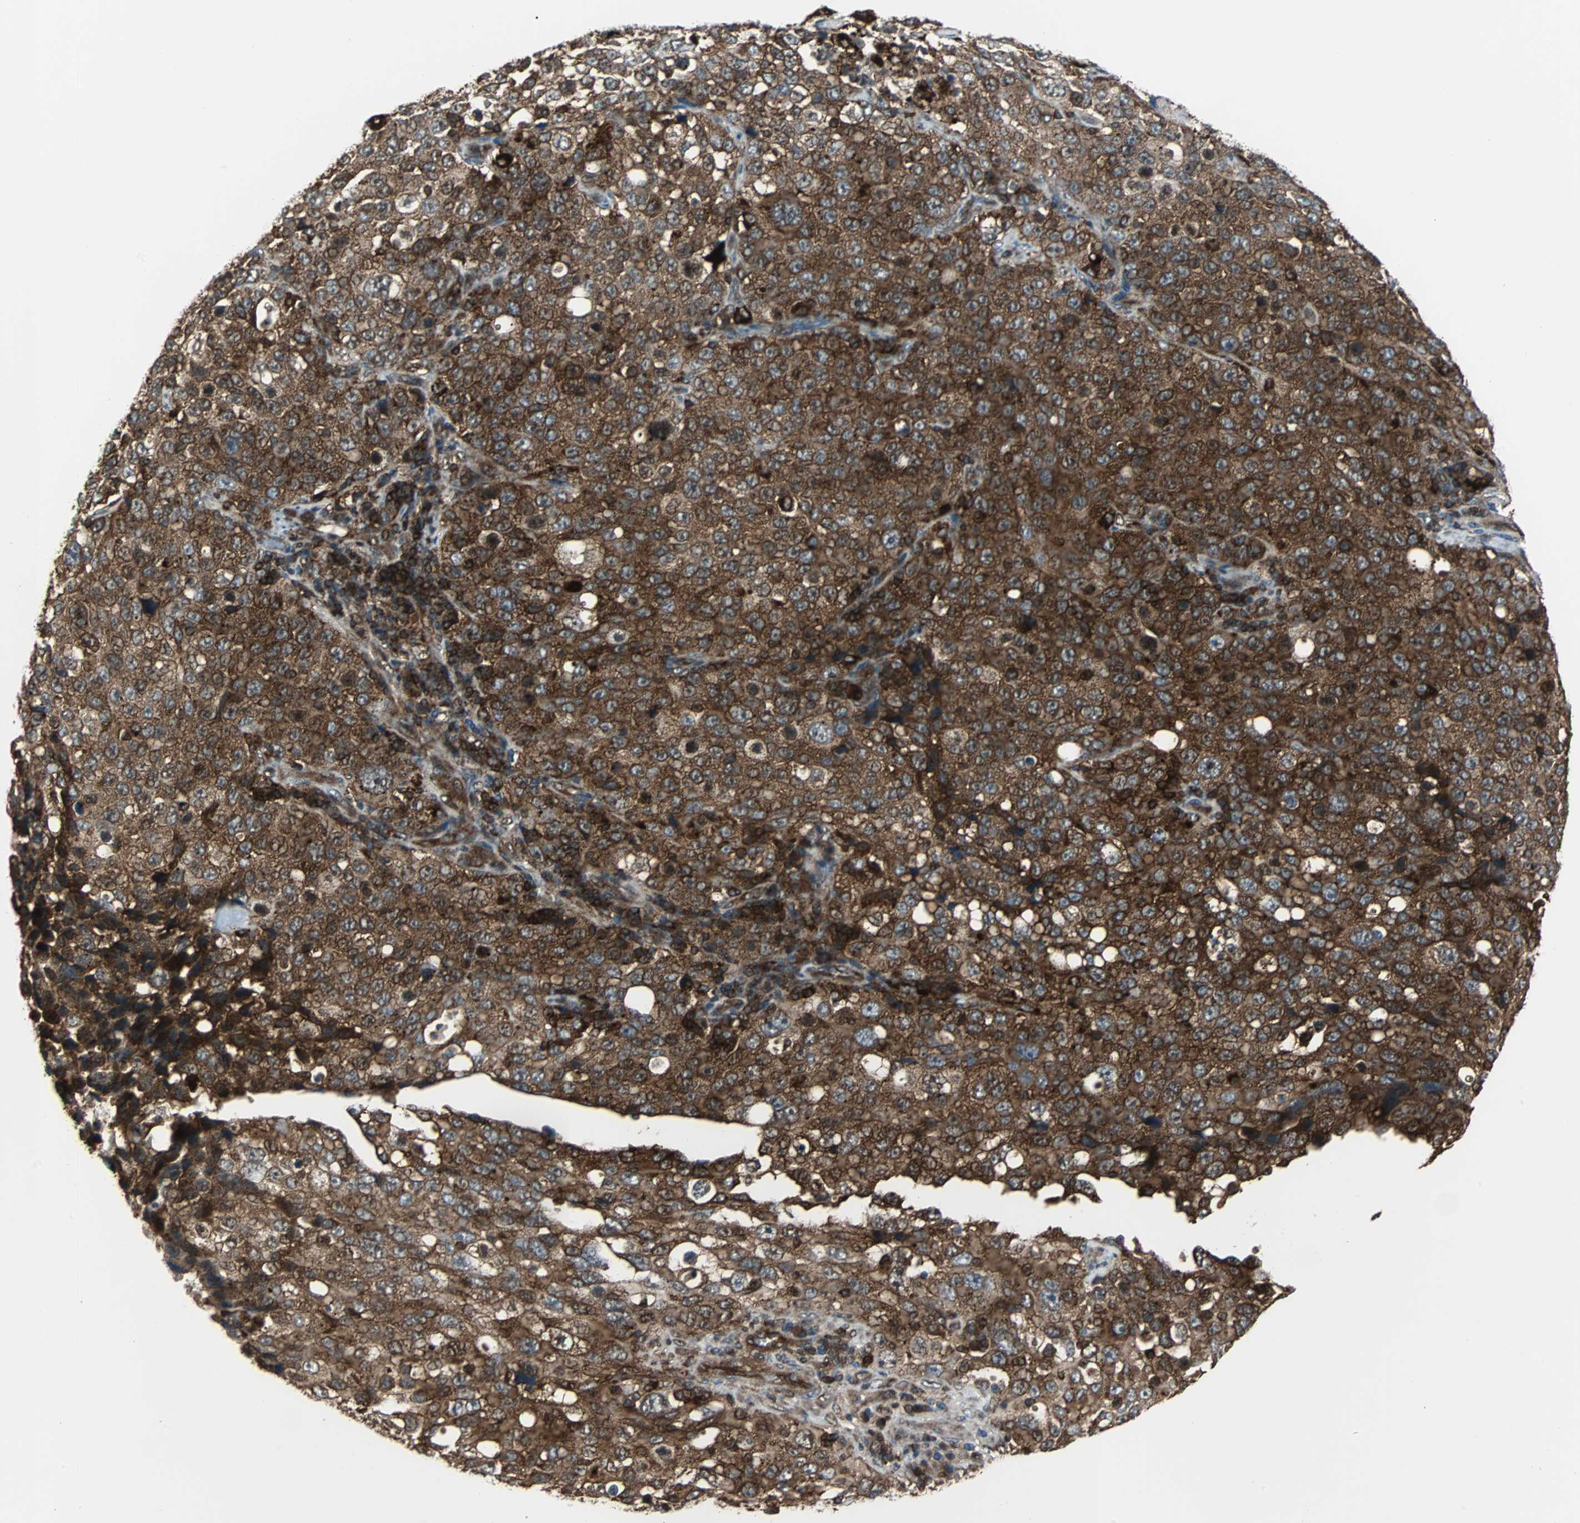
{"staining": {"intensity": "strong", "quantity": ">75%", "location": "cytoplasmic/membranous"}, "tissue": "stomach cancer", "cell_type": "Tumor cells", "image_type": "cancer", "snomed": [{"axis": "morphology", "description": "Normal tissue, NOS"}, {"axis": "morphology", "description": "Adenocarcinoma, NOS"}, {"axis": "topography", "description": "Stomach"}], "caption": "A high-resolution micrograph shows IHC staining of stomach cancer, which exhibits strong cytoplasmic/membranous expression in about >75% of tumor cells.", "gene": "RELA", "patient": {"sex": "male", "age": 48}}